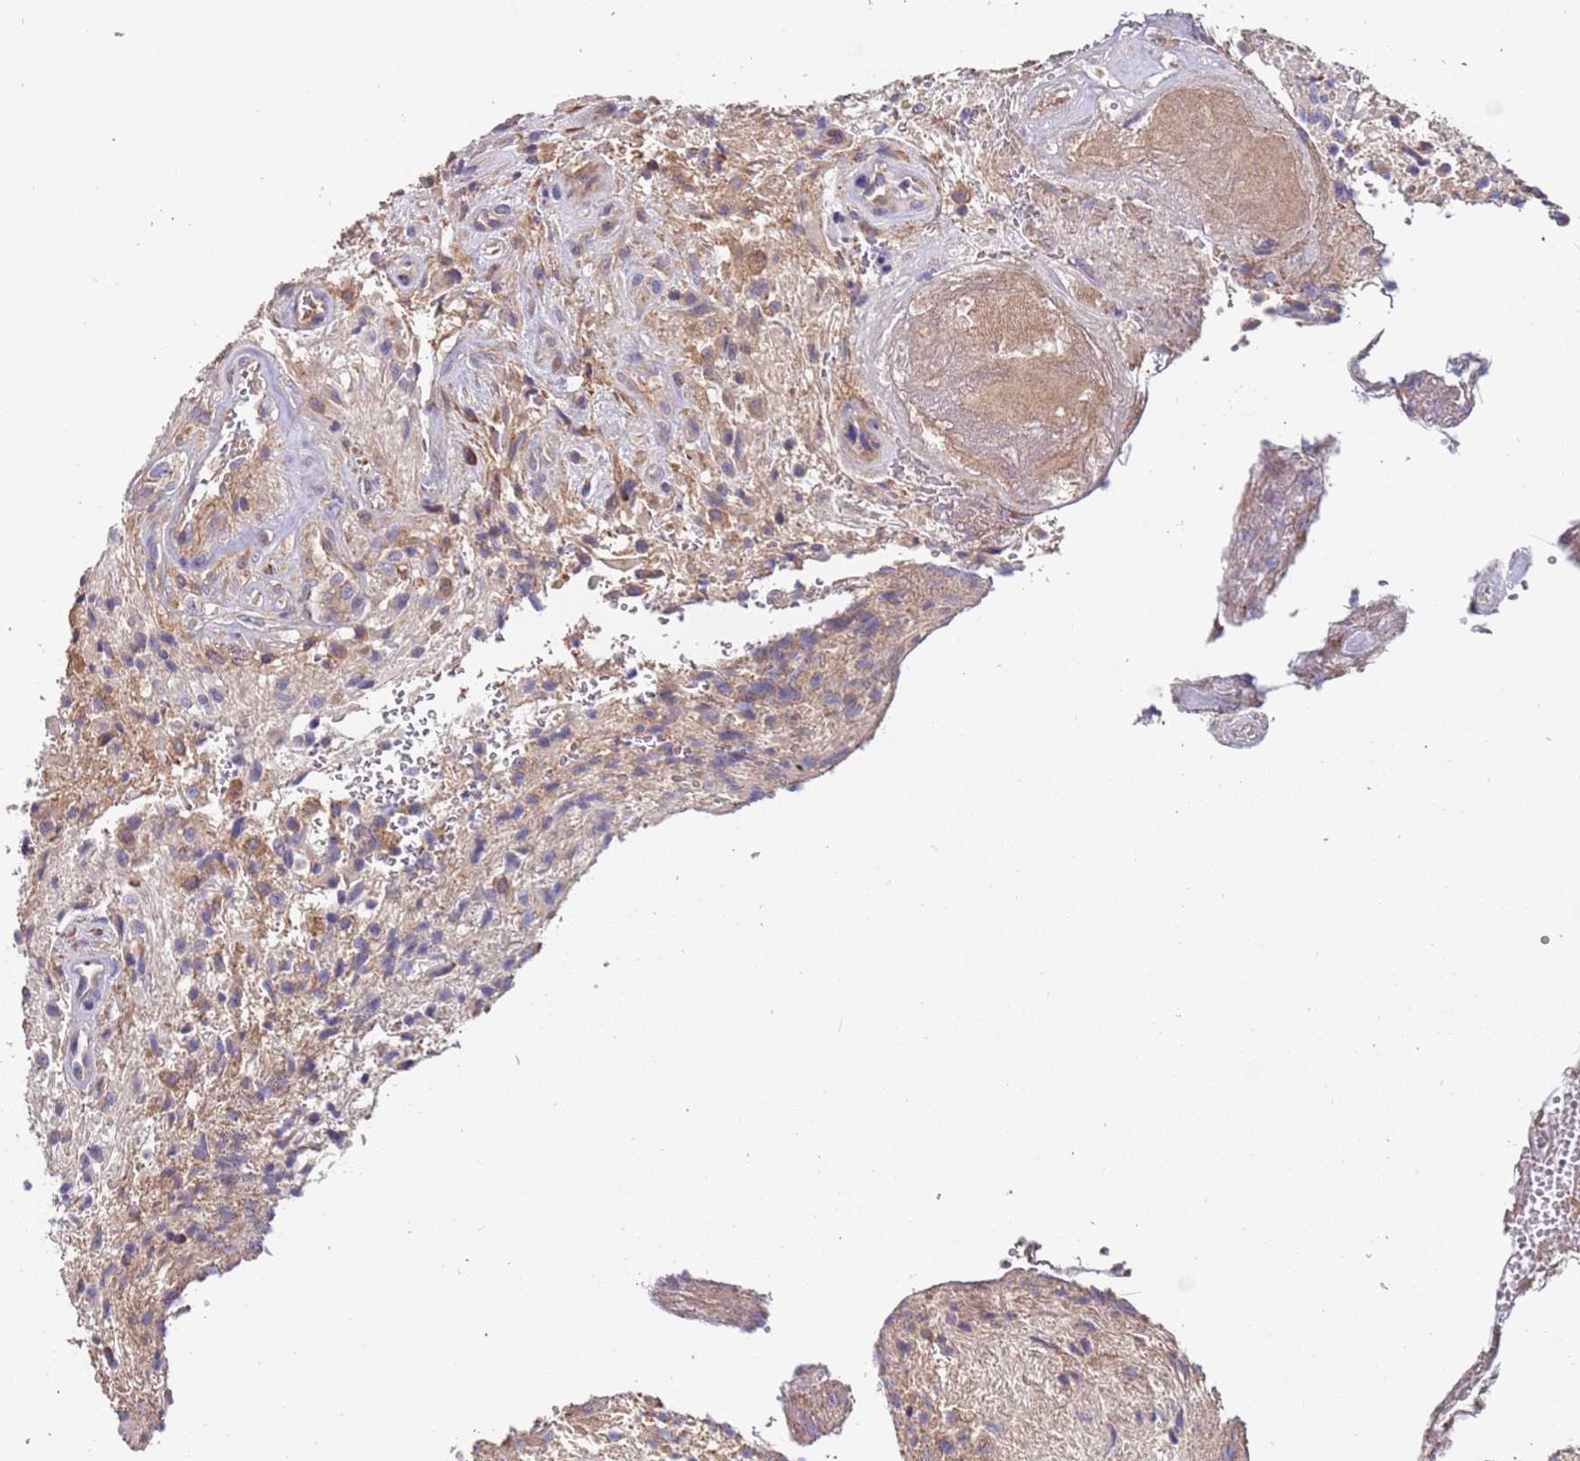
{"staining": {"intensity": "negative", "quantity": "none", "location": "none"}, "tissue": "glioma", "cell_type": "Tumor cells", "image_type": "cancer", "snomed": [{"axis": "morphology", "description": "Glioma, malignant, High grade"}, {"axis": "topography", "description": "Brain"}], "caption": "A histopathology image of human malignant glioma (high-grade) is negative for staining in tumor cells. (DAB (3,3'-diaminobenzidine) immunohistochemistry visualized using brightfield microscopy, high magnification).", "gene": "SYT4", "patient": {"sex": "male", "age": 56}}